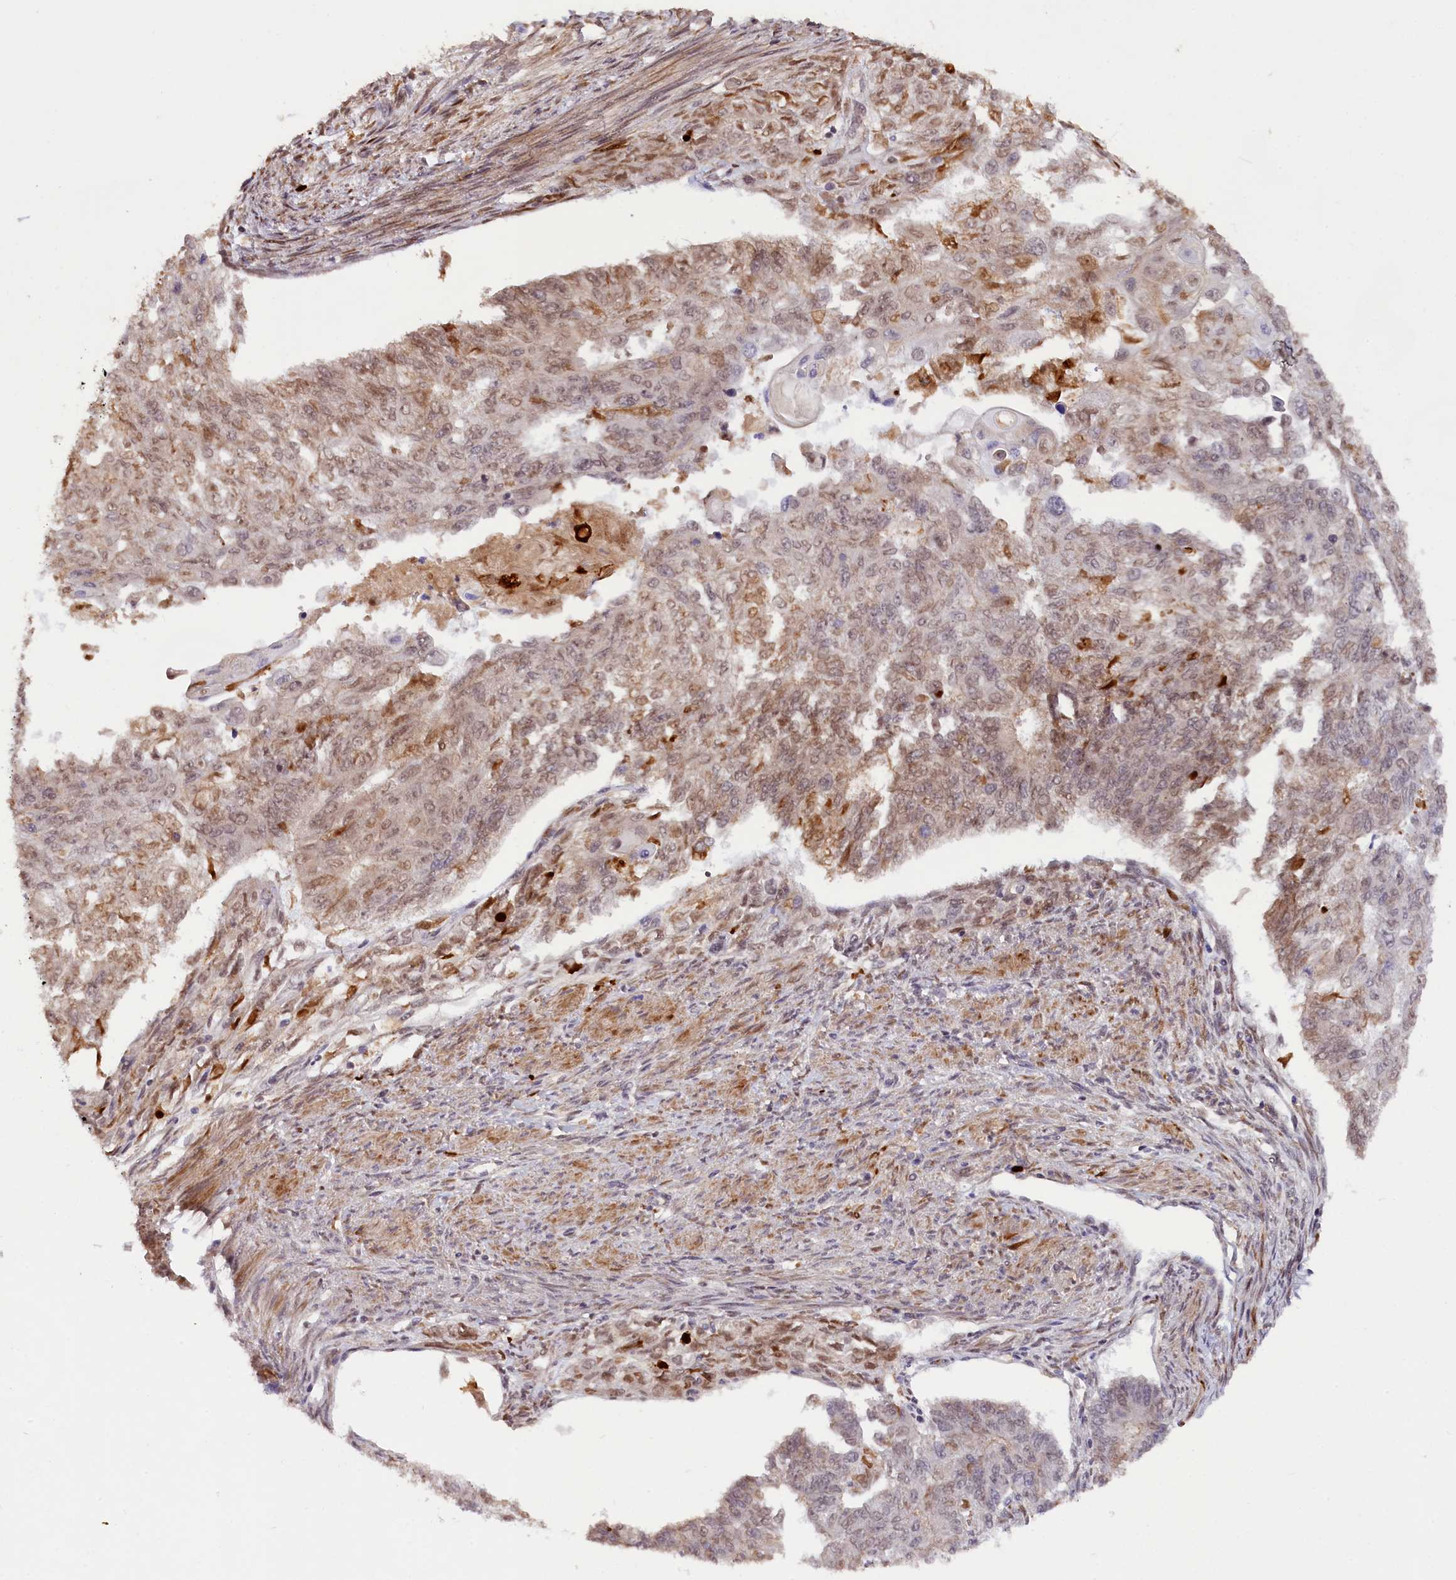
{"staining": {"intensity": "weak", "quantity": ">75%", "location": "cytoplasmic/membranous,nuclear"}, "tissue": "endometrial cancer", "cell_type": "Tumor cells", "image_type": "cancer", "snomed": [{"axis": "morphology", "description": "Adenocarcinoma, NOS"}, {"axis": "topography", "description": "Endometrium"}], "caption": "A photomicrograph of human endometrial adenocarcinoma stained for a protein displays weak cytoplasmic/membranous and nuclear brown staining in tumor cells.", "gene": "ZNF480", "patient": {"sex": "female", "age": 32}}